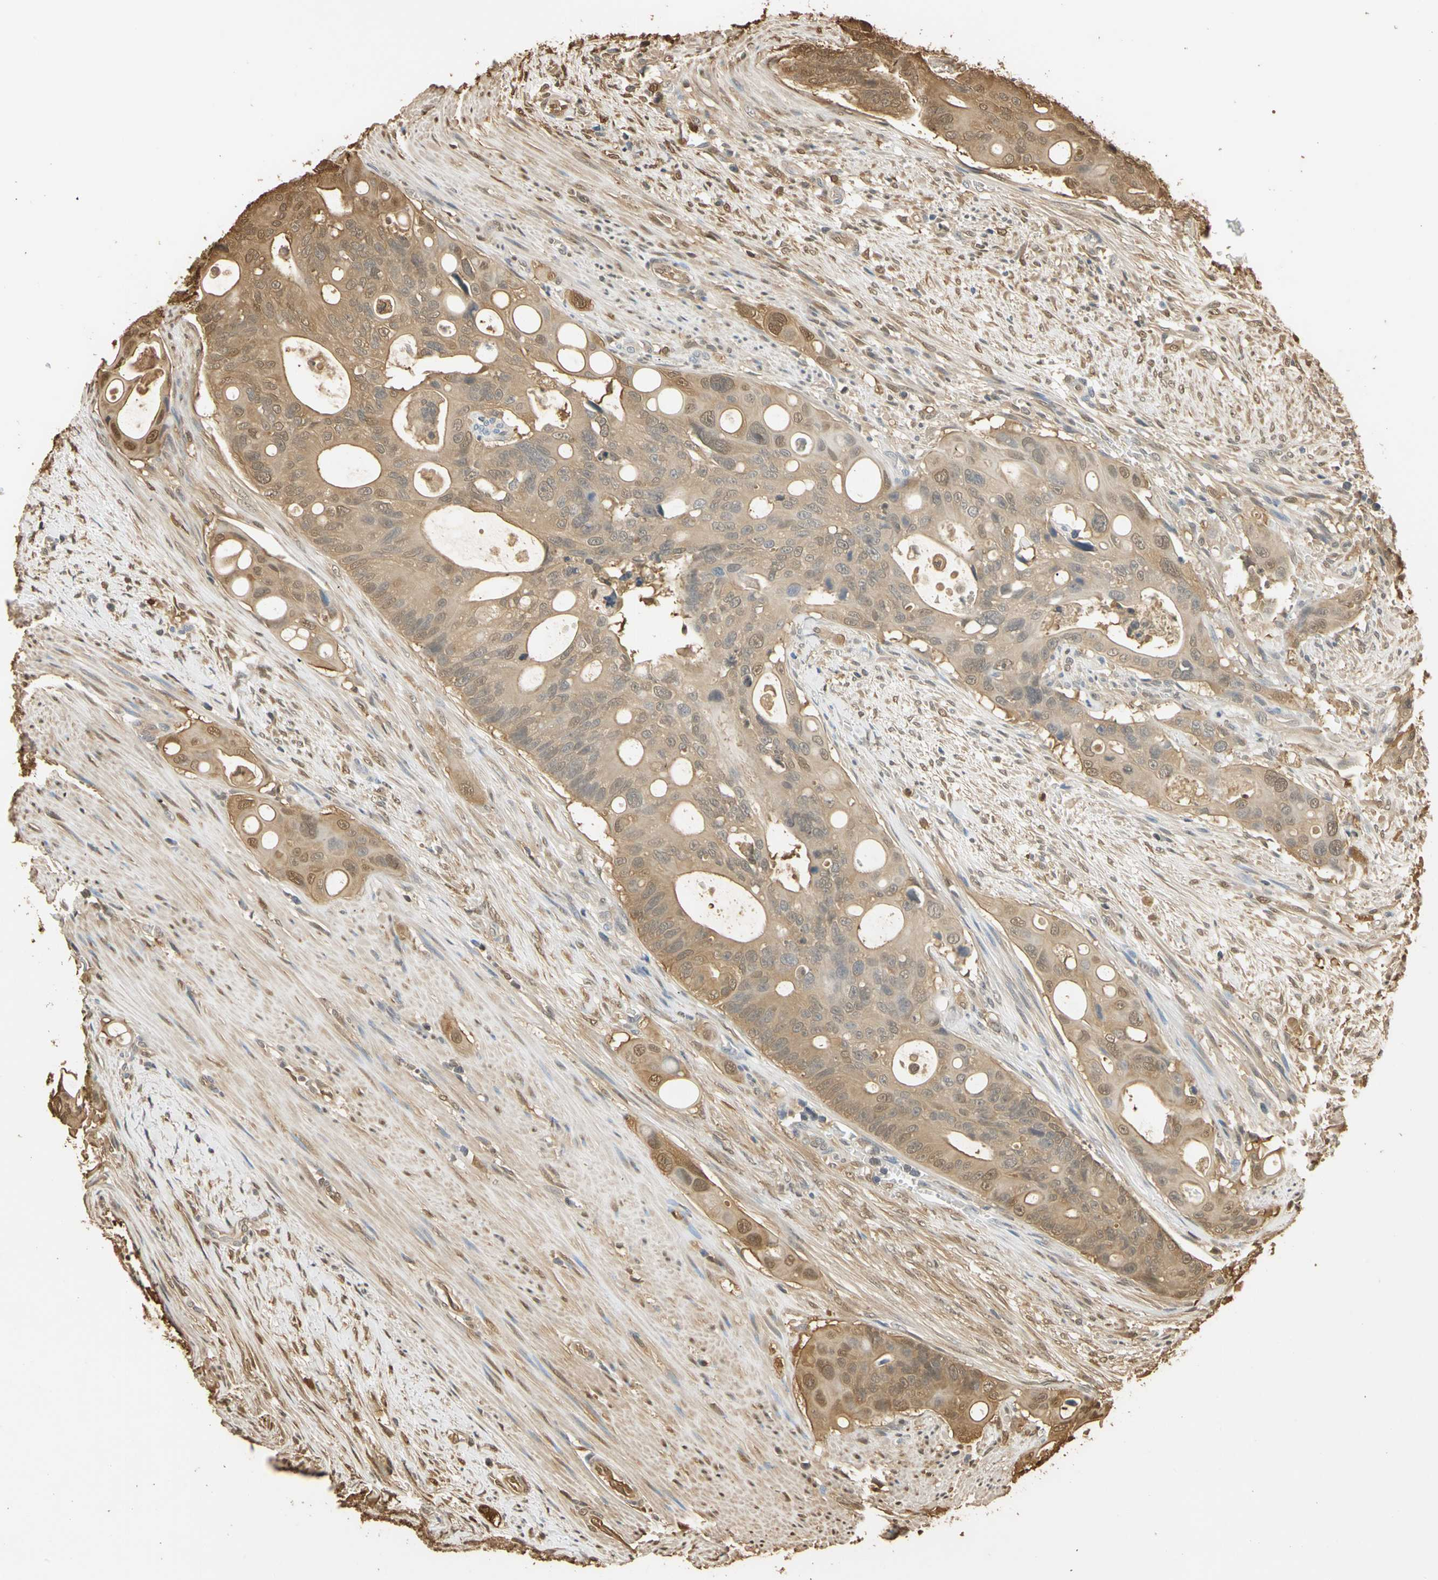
{"staining": {"intensity": "moderate", "quantity": ">75%", "location": "cytoplasmic/membranous,nuclear"}, "tissue": "colorectal cancer", "cell_type": "Tumor cells", "image_type": "cancer", "snomed": [{"axis": "morphology", "description": "Adenocarcinoma, NOS"}, {"axis": "topography", "description": "Colon"}], "caption": "Colorectal adenocarcinoma was stained to show a protein in brown. There is medium levels of moderate cytoplasmic/membranous and nuclear positivity in about >75% of tumor cells. The protein of interest is shown in brown color, while the nuclei are stained blue.", "gene": "S100A6", "patient": {"sex": "female", "age": 57}}